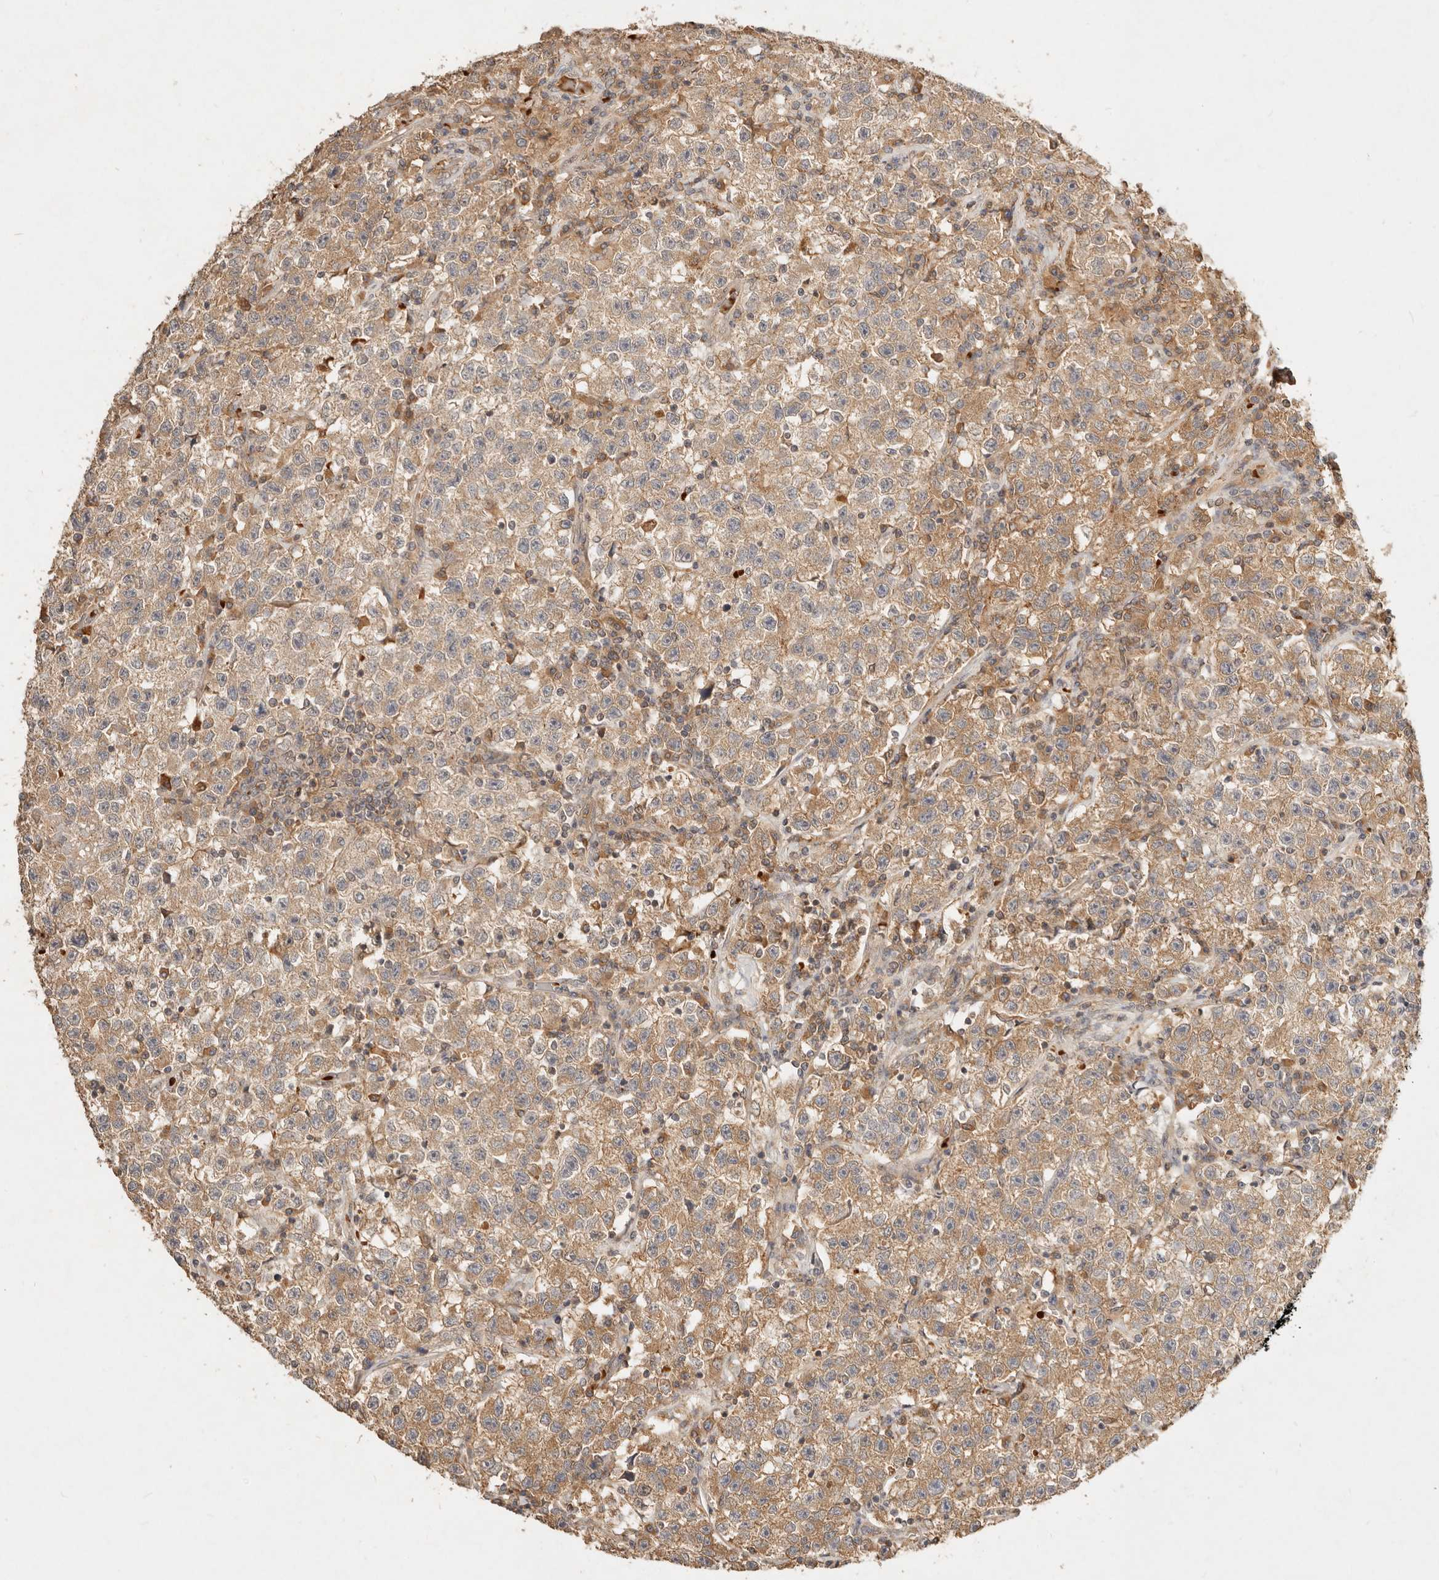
{"staining": {"intensity": "moderate", "quantity": "25%-75%", "location": "cytoplasmic/membranous"}, "tissue": "testis cancer", "cell_type": "Tumor cells", "image_type": "cancer", "snomed": [{"axis": "morphology", "description": "Seminoma, NOS"}, {"axis": "topography", "description": "Testis"}], "caption": "DAB (3,3'-diaminobenzidine) immunohistochemical staining of testis cancer demonstrates moderate cytoplasmic/membranous protein expression in approximately 25%-75% of tumor cells. Nuclei are stained in blue.", "gene": "FREM2", "patient": {"sex": "male", "age": 22}}